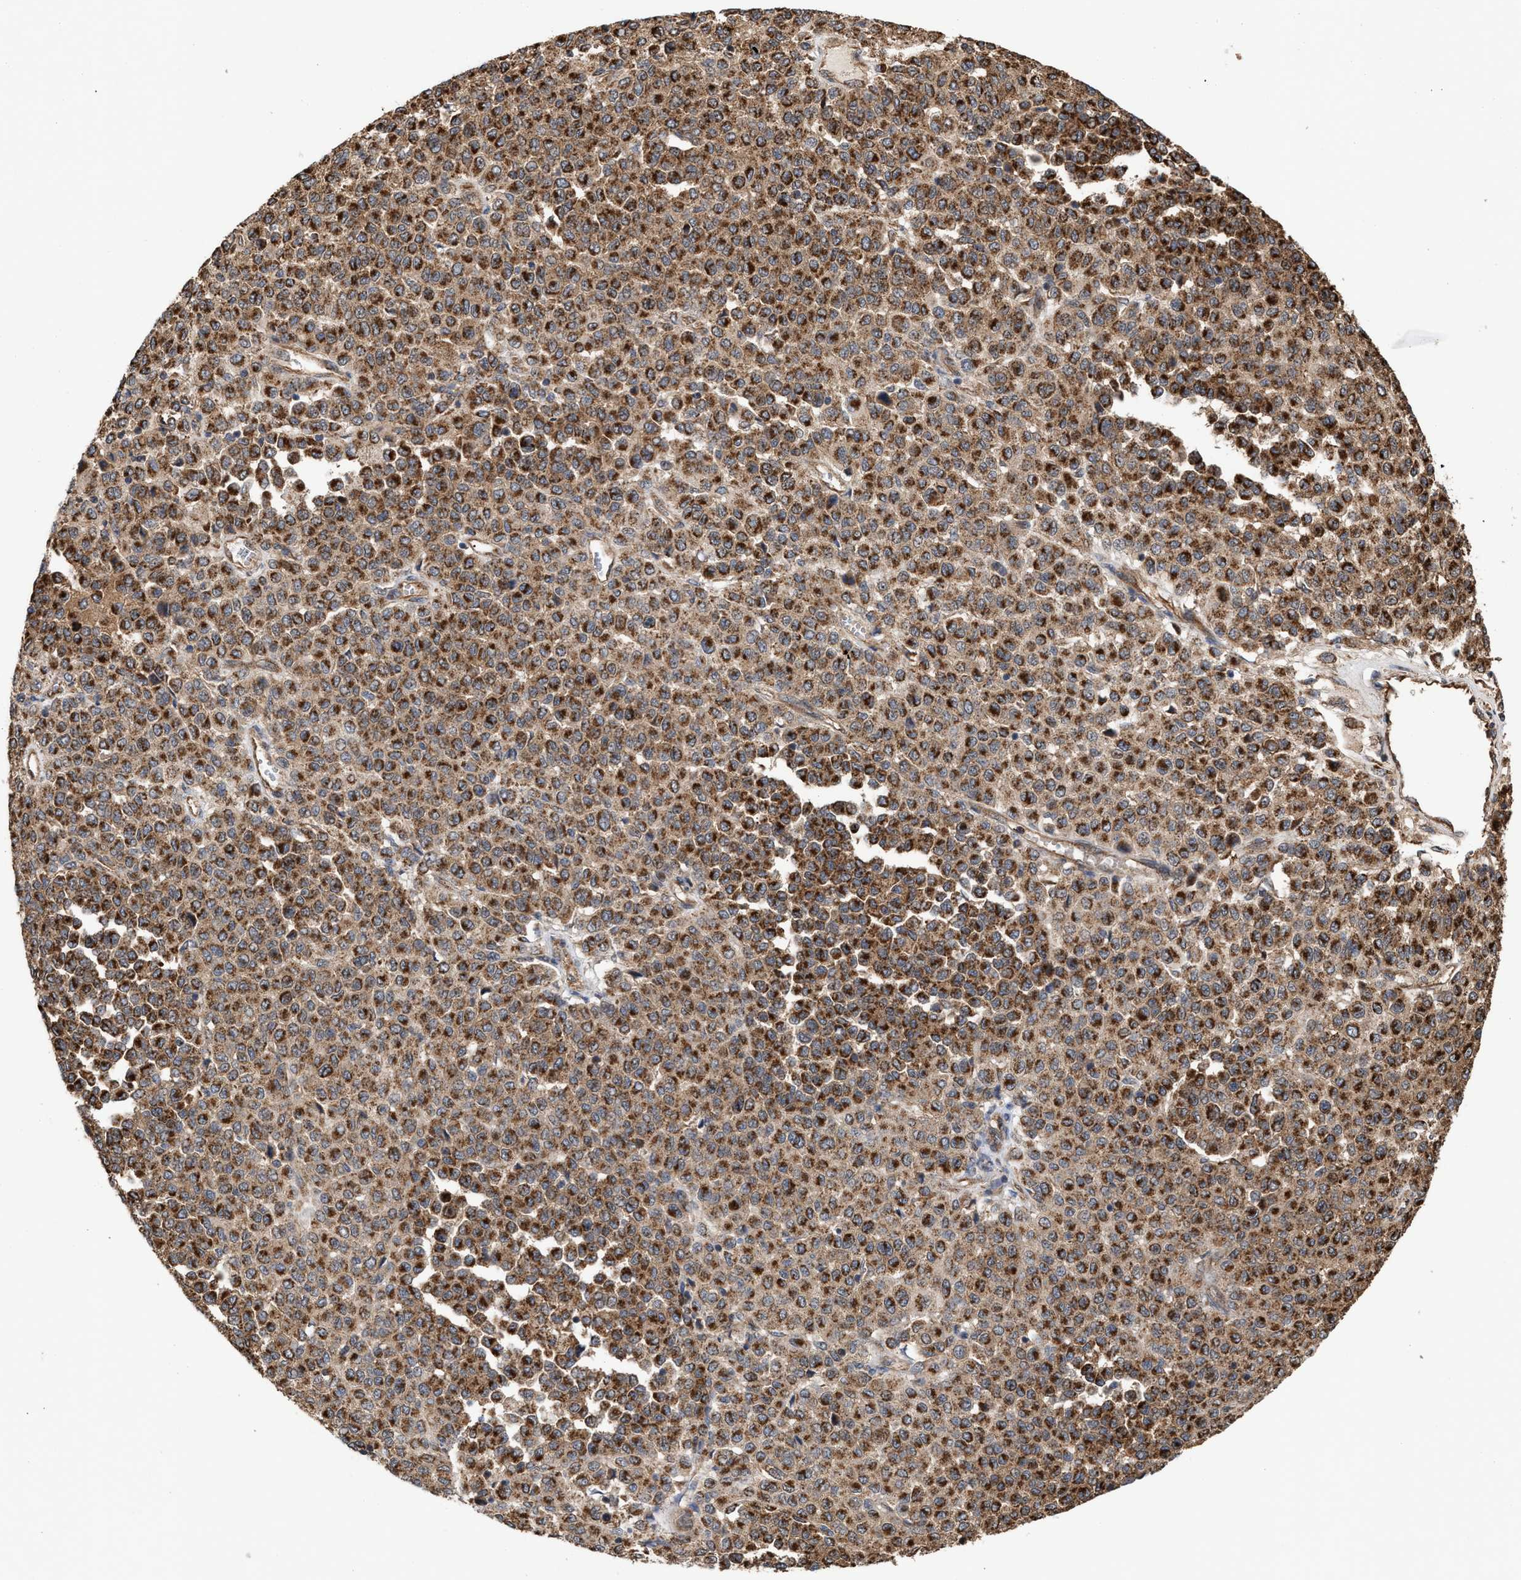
{"staining": {"intensity": "strong", "quantity": ">75%", "location": "cytoplasmic/membranous"}, "tissue": "melanoma", "cell_type": "Tumor cells", "image_type": "cancer", "snomed": [{"axis": "morphology", "description": "Malignant melanoma, Metastatic site"}, {"axis": "topography", "description": "Pancreas"}], "caption": "Malignant melanoma (metastatic site) tissue displays strong cytoplasmic/membranous positivity in about >75% of tumor cells (DAB (3,3'-diaminobenzidine) IHC with brightfield microscopy, high magnification).", "gene": "EXOSC2", "patient": {"sex": "female", "age": 30}}